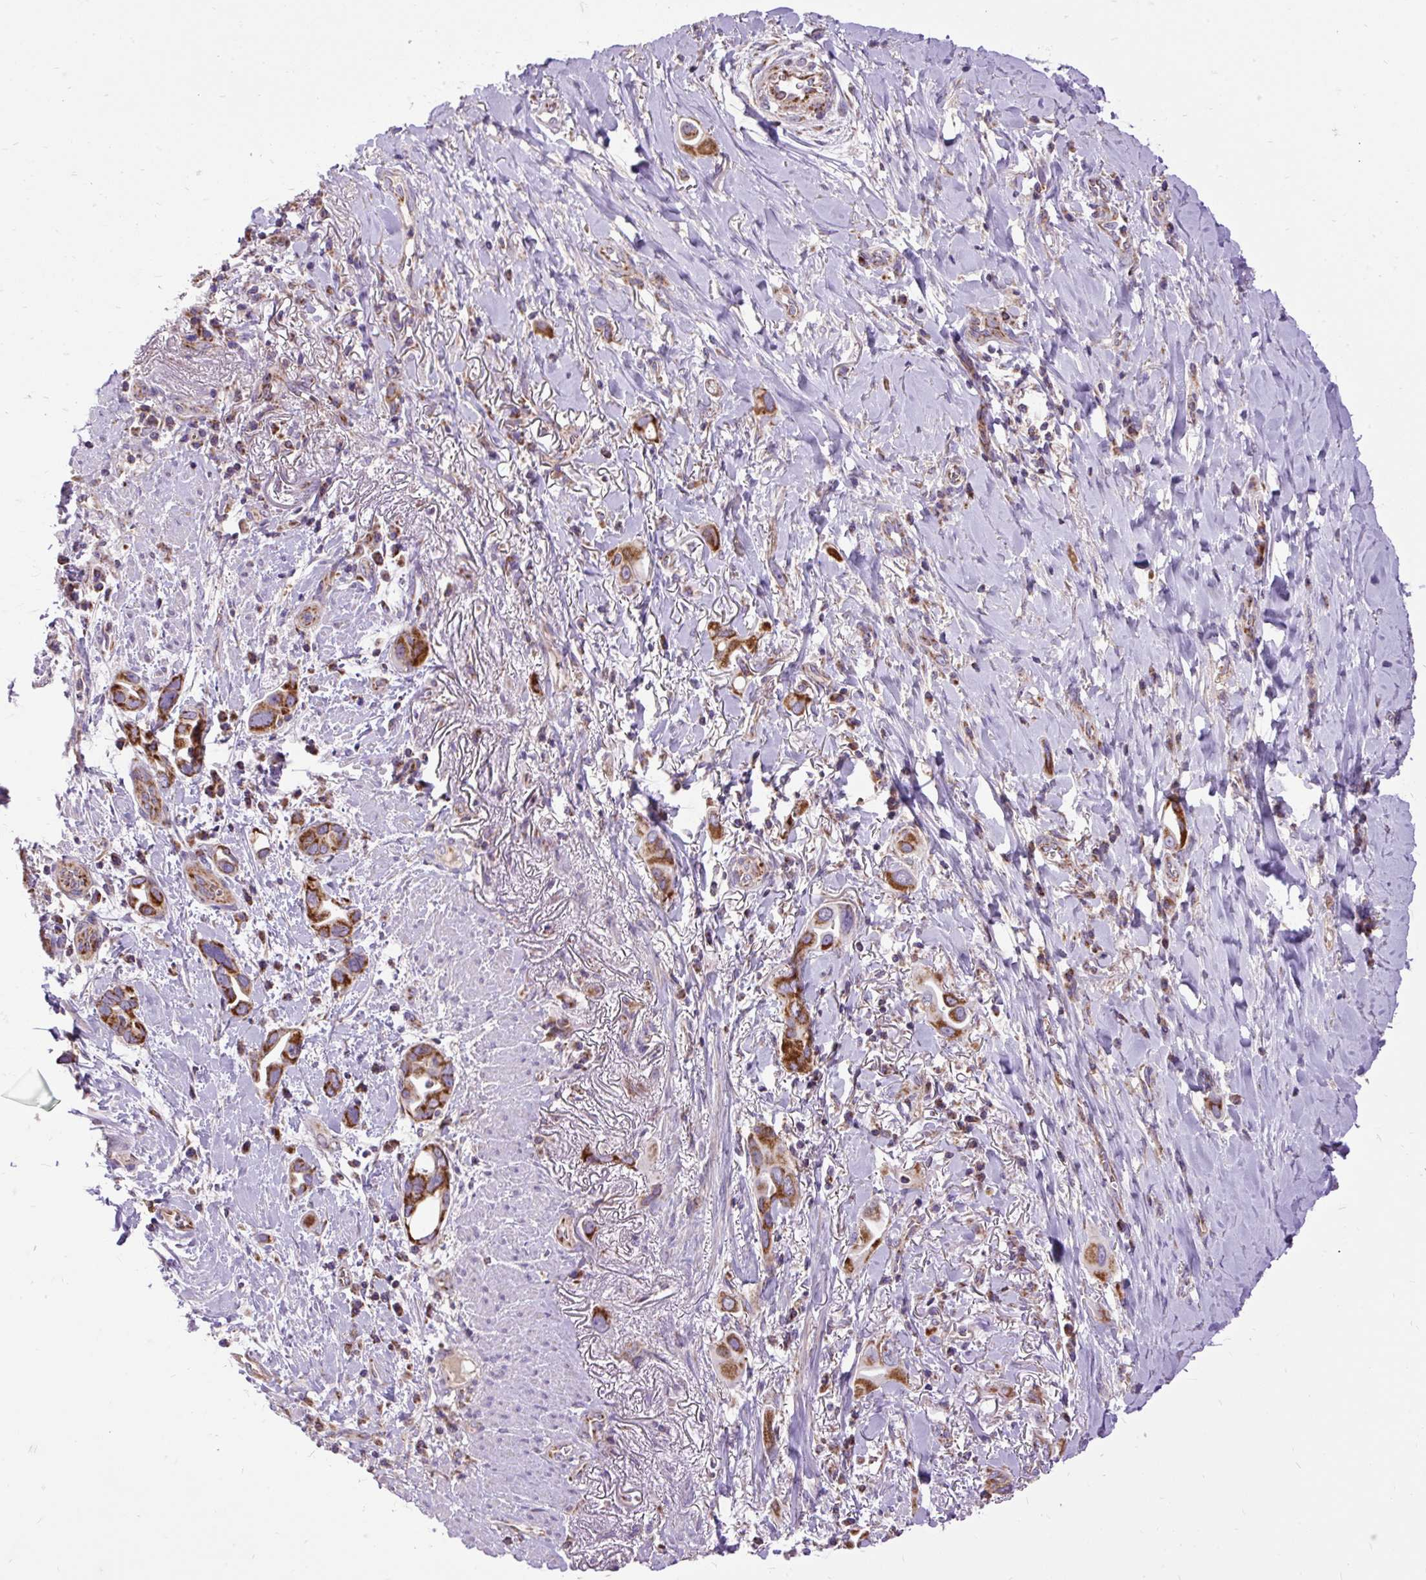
{"staining": {"intensity": "strong", "quantity": ">75%", "location": "cytoplasmic/membranous"}, "tissue": "lung cancer", "cell_type": "Tumor cells", "image_type": "cancer", "snomed": [{"axis": "morphology", "description": "Adenocarcinoma, NOS"}, {"axis": "topography", "description": "Lung"}], "caption": "High-power microscopy captured an IHC image of lung adenocarcinoma, revealing strong cytoplasmic/membranous positivity in about >75% of tumor cells.", "gene": "TOMM40", "patient": {"sex": "male", "age": 76}}